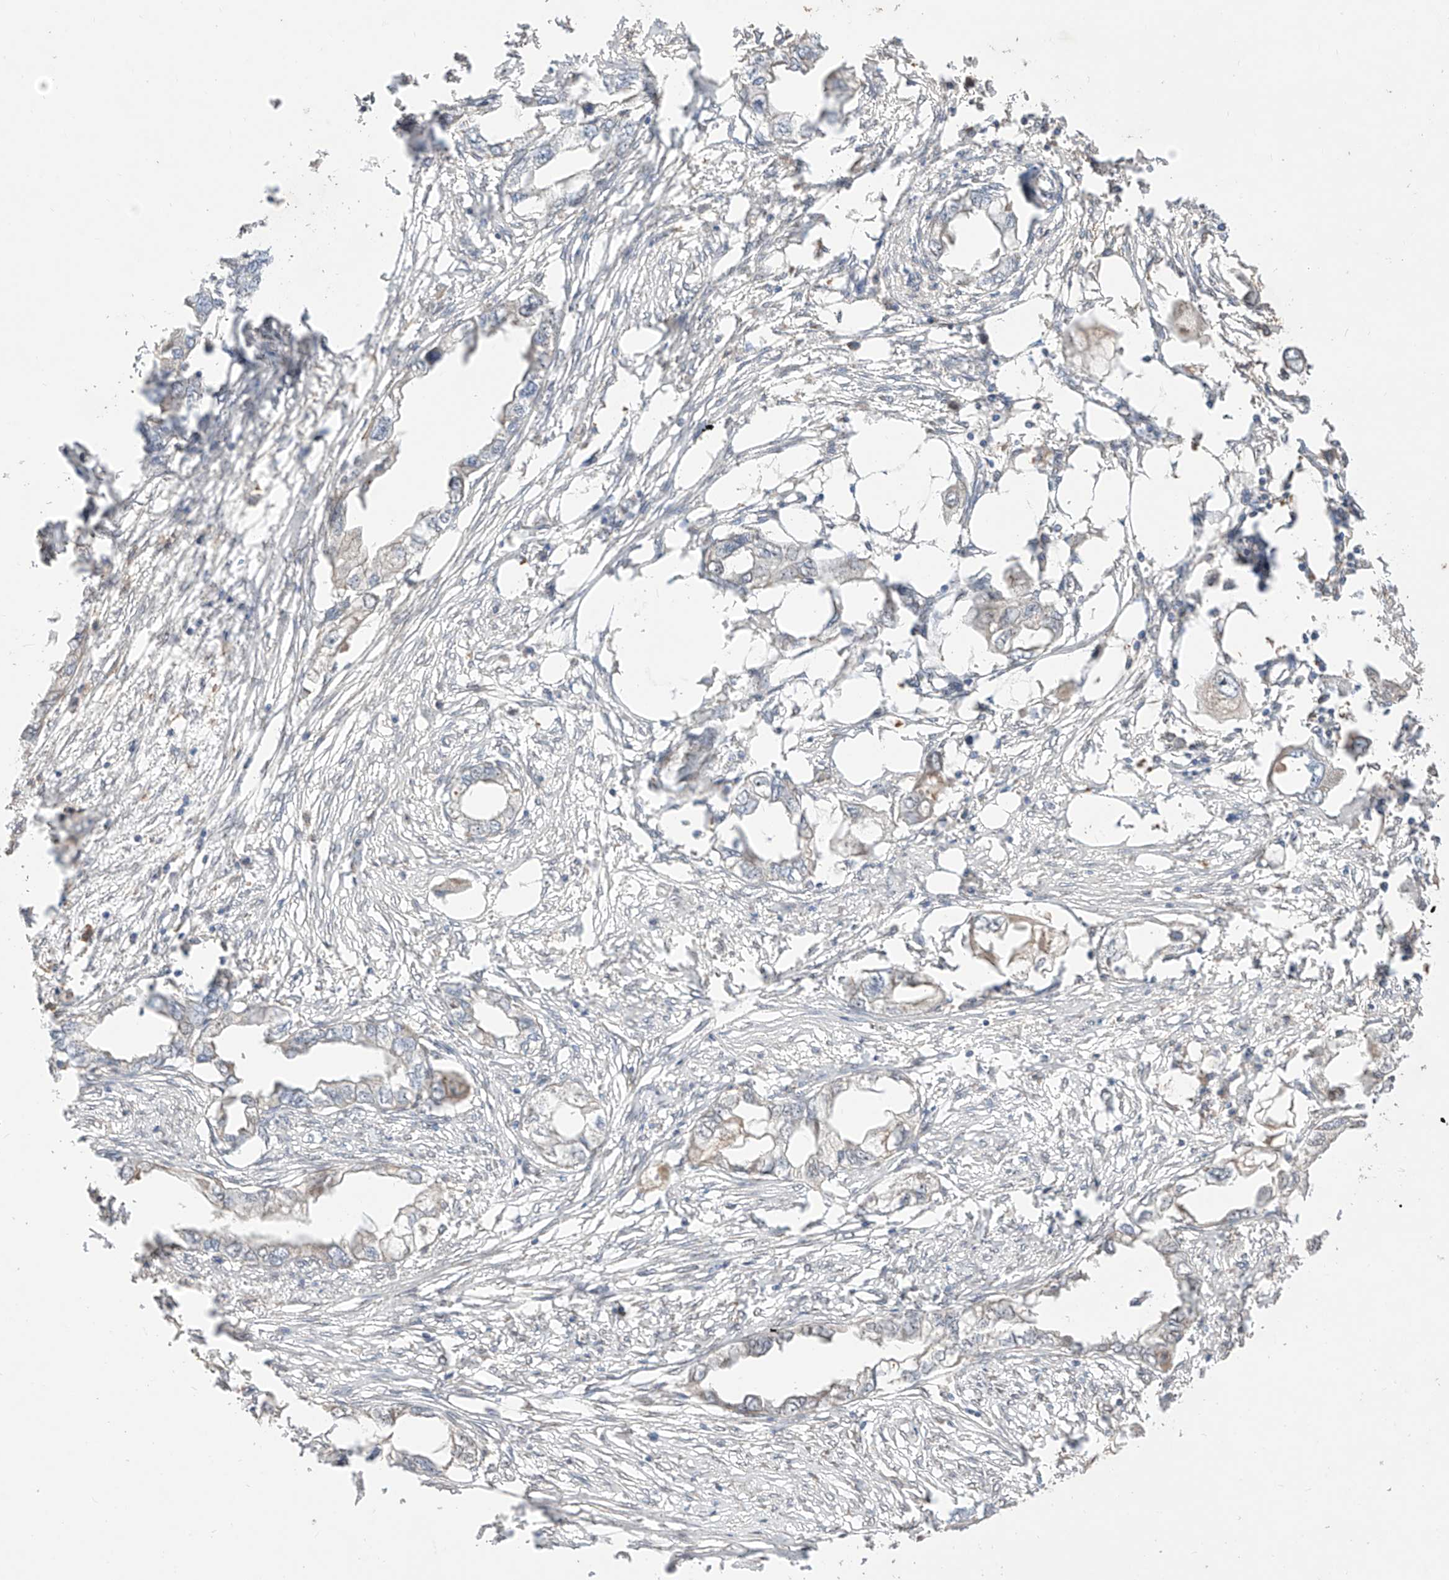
{"staining": {"intensity": "weak", "quantity": "<25%", "location": "cytoplasmic/membranous"}, "tissue": "endometrial cancer", "cell_type": "Tumor cells", "image_type": "cancer", "snomed": [{"axis": "morphology", "description": "Adenocarcinoma, NOS"}, {"axis": "morphology", "description": "Adenocarcinoma, metastatic, NOS"}, {"axis": "topography", "description": "Adipose tissue"}, {"axis": "topography", "description": "Endometrium"}], "caption": "There is no significant staining in tumor cells of metastatic adenocarcinoma (endometrial). The staining was performed using DAB to visualize the protein expression in brown, while the nuclei were stained in blue with hematoxylin (Magnification: 20x).", "gene": "LATS1", "patient": {"sex": "female", "age": 67}}